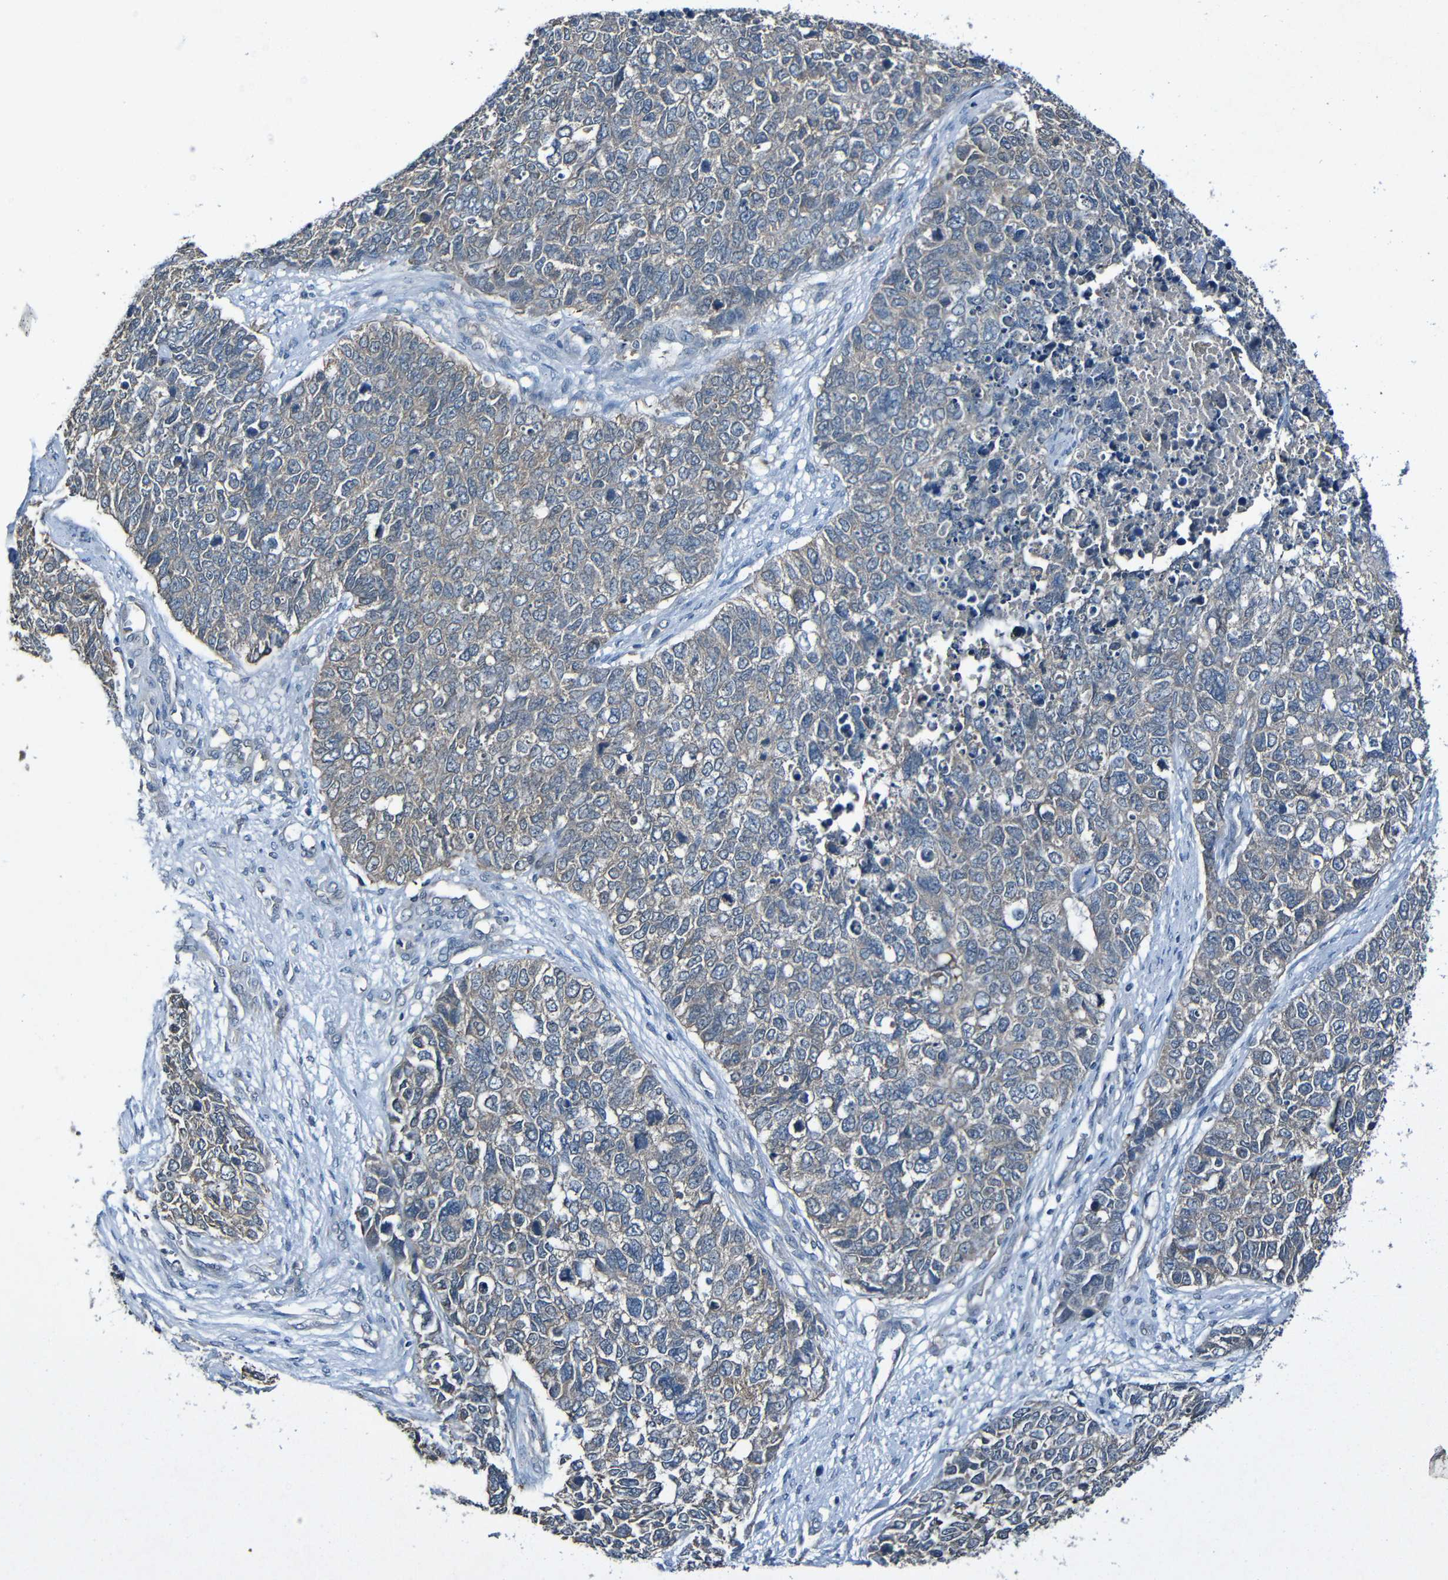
{"staining": {"intensity": "weak", "quantity": ">75%", "location": "cytoplasmic/membranous"}, "tissue": "cervical cancer", "cell_type": "Tumor cells", "image_type": "cancer", "snomed": [{"axis": "morphology", "description": "Squamous cell carcinoma, NOS"}, {"axis": "topography", "description": "Cervix"}], "caption": "This image reveals cervical cancer (squamous cell carcinoma) stained with immunohistochemistry (IHC) to label a protein in brown. The cytoplasmic/membranous of tumor cells show weak positivity for the protein. Nuclei are counter-stained blue.", "gene": "LRRC70", "patient": {"sex": "female", "age": 63}}